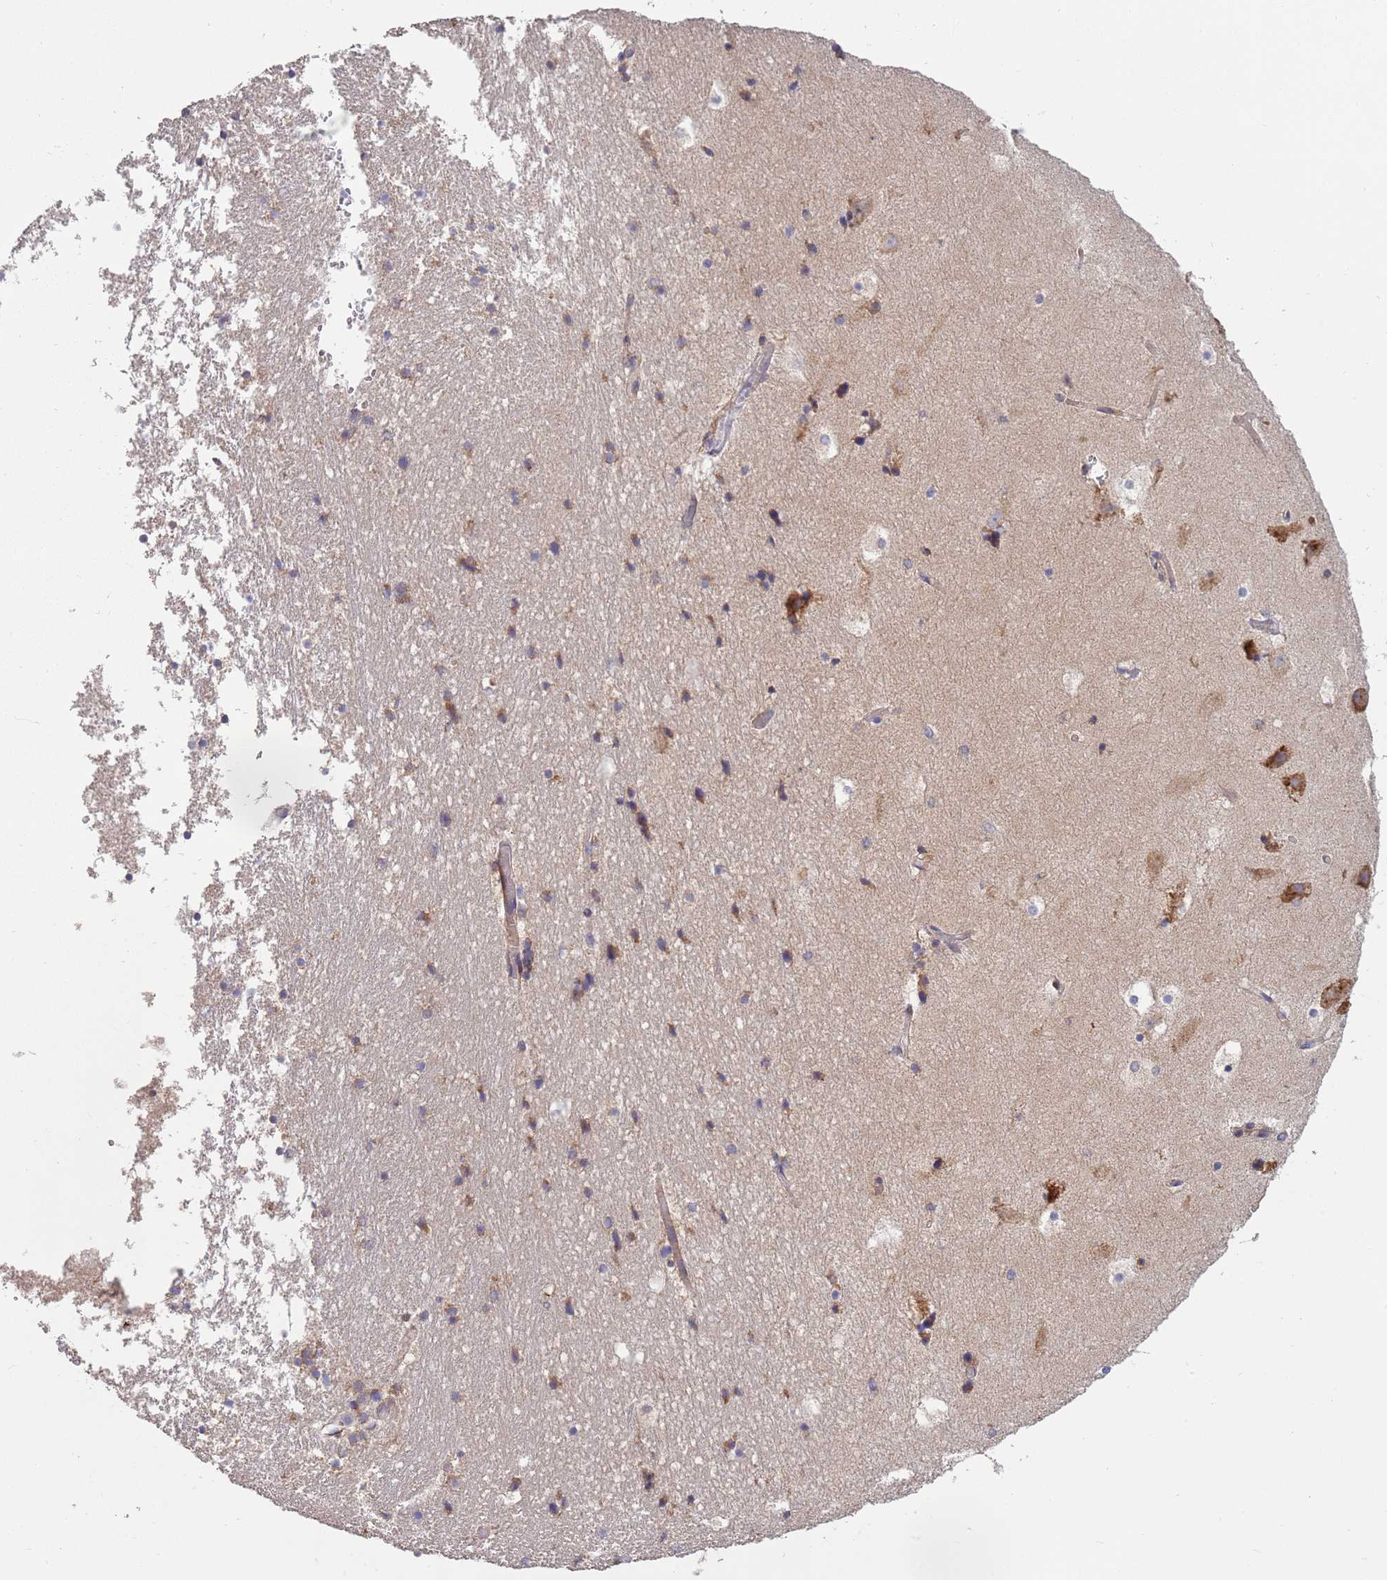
{"staining": {"intensity": "negative", "quantity": "none", "location": "none"}, "tissue": "hippocampus", "cell_type": "Glial cells", "image_type": "normal", "snomed": [{"axis": "morphology", "description": "Normal tissue, NOS"}, {"axis": "topography", "description": "Hippocampus"}], "caption": "This is an immunohistochemistry (IHC) histopathology image of benign human hippocampus. There is no staining in glial cells.", "gene": "ARMCX6", "patient": {"sex": "female", "age": 52}}